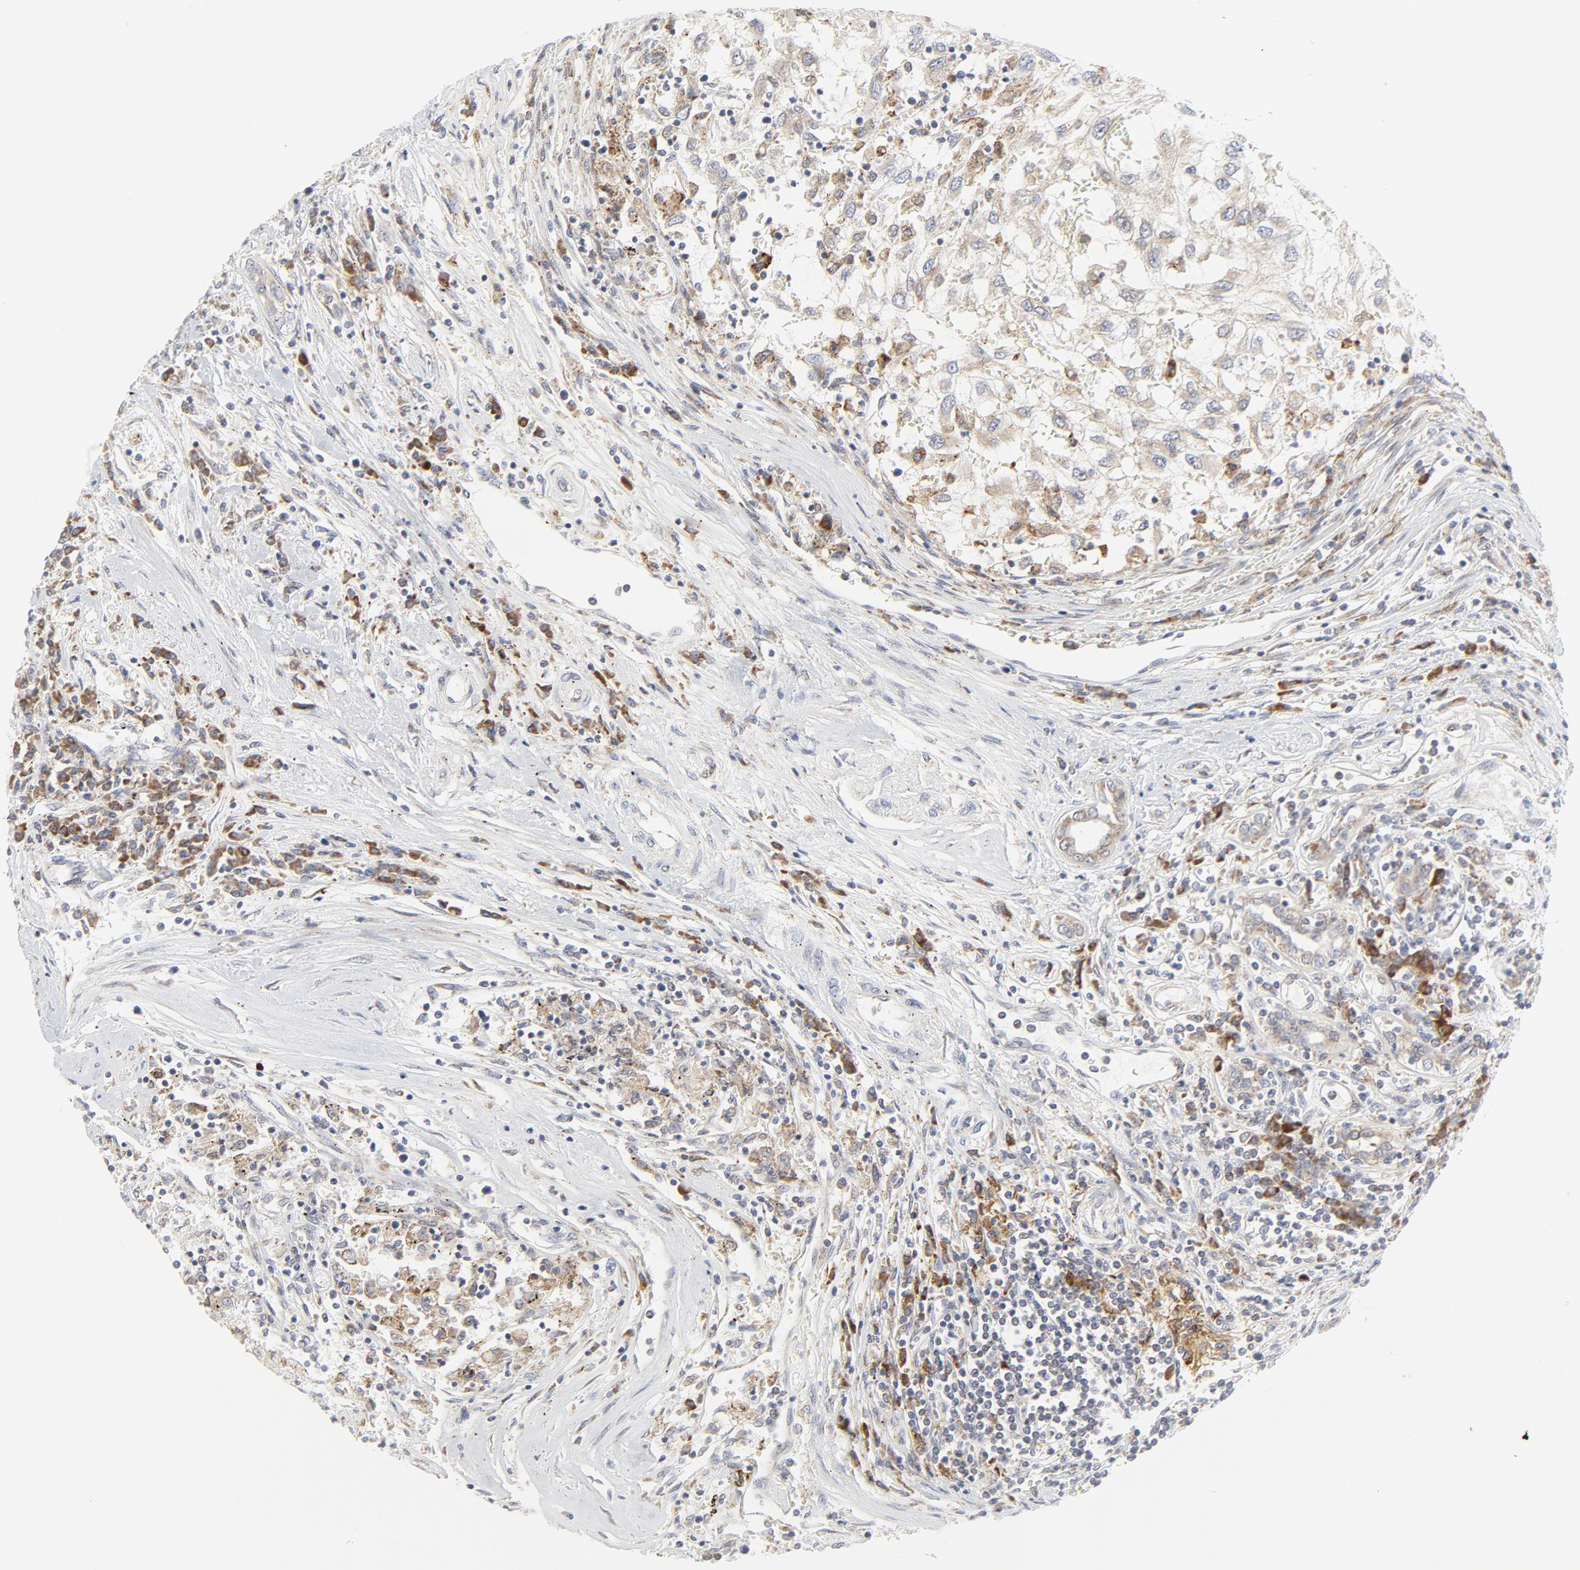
{"staining": {"intensity": "weak", "quantity": "25%-75%", "location": "cytoplasmic/membranous"}, "tissue": "renal cancer", "cell_type": "Tumor cells", "image_type": "cancer", "snomed": [{"axis": "morphology", "description": "Normal tissue, NOS"}, {"axis": "morphology", "description": "Adenocarcinoma, NOS"}, {"axis": "topography", "description": "Kidney"}], "caption": "Immunohistochemistry image of neoplastic tissue: human renal cancer stained using immunohistochemistry exhibits low levels of weak protein expression localized specifically in the cytoplasmic/membranous of tumor cells, appearing as a cytoplasmic/membranous brown color.", "gene": "LRP6", "patient": {"sex": "male", "age": 71}}